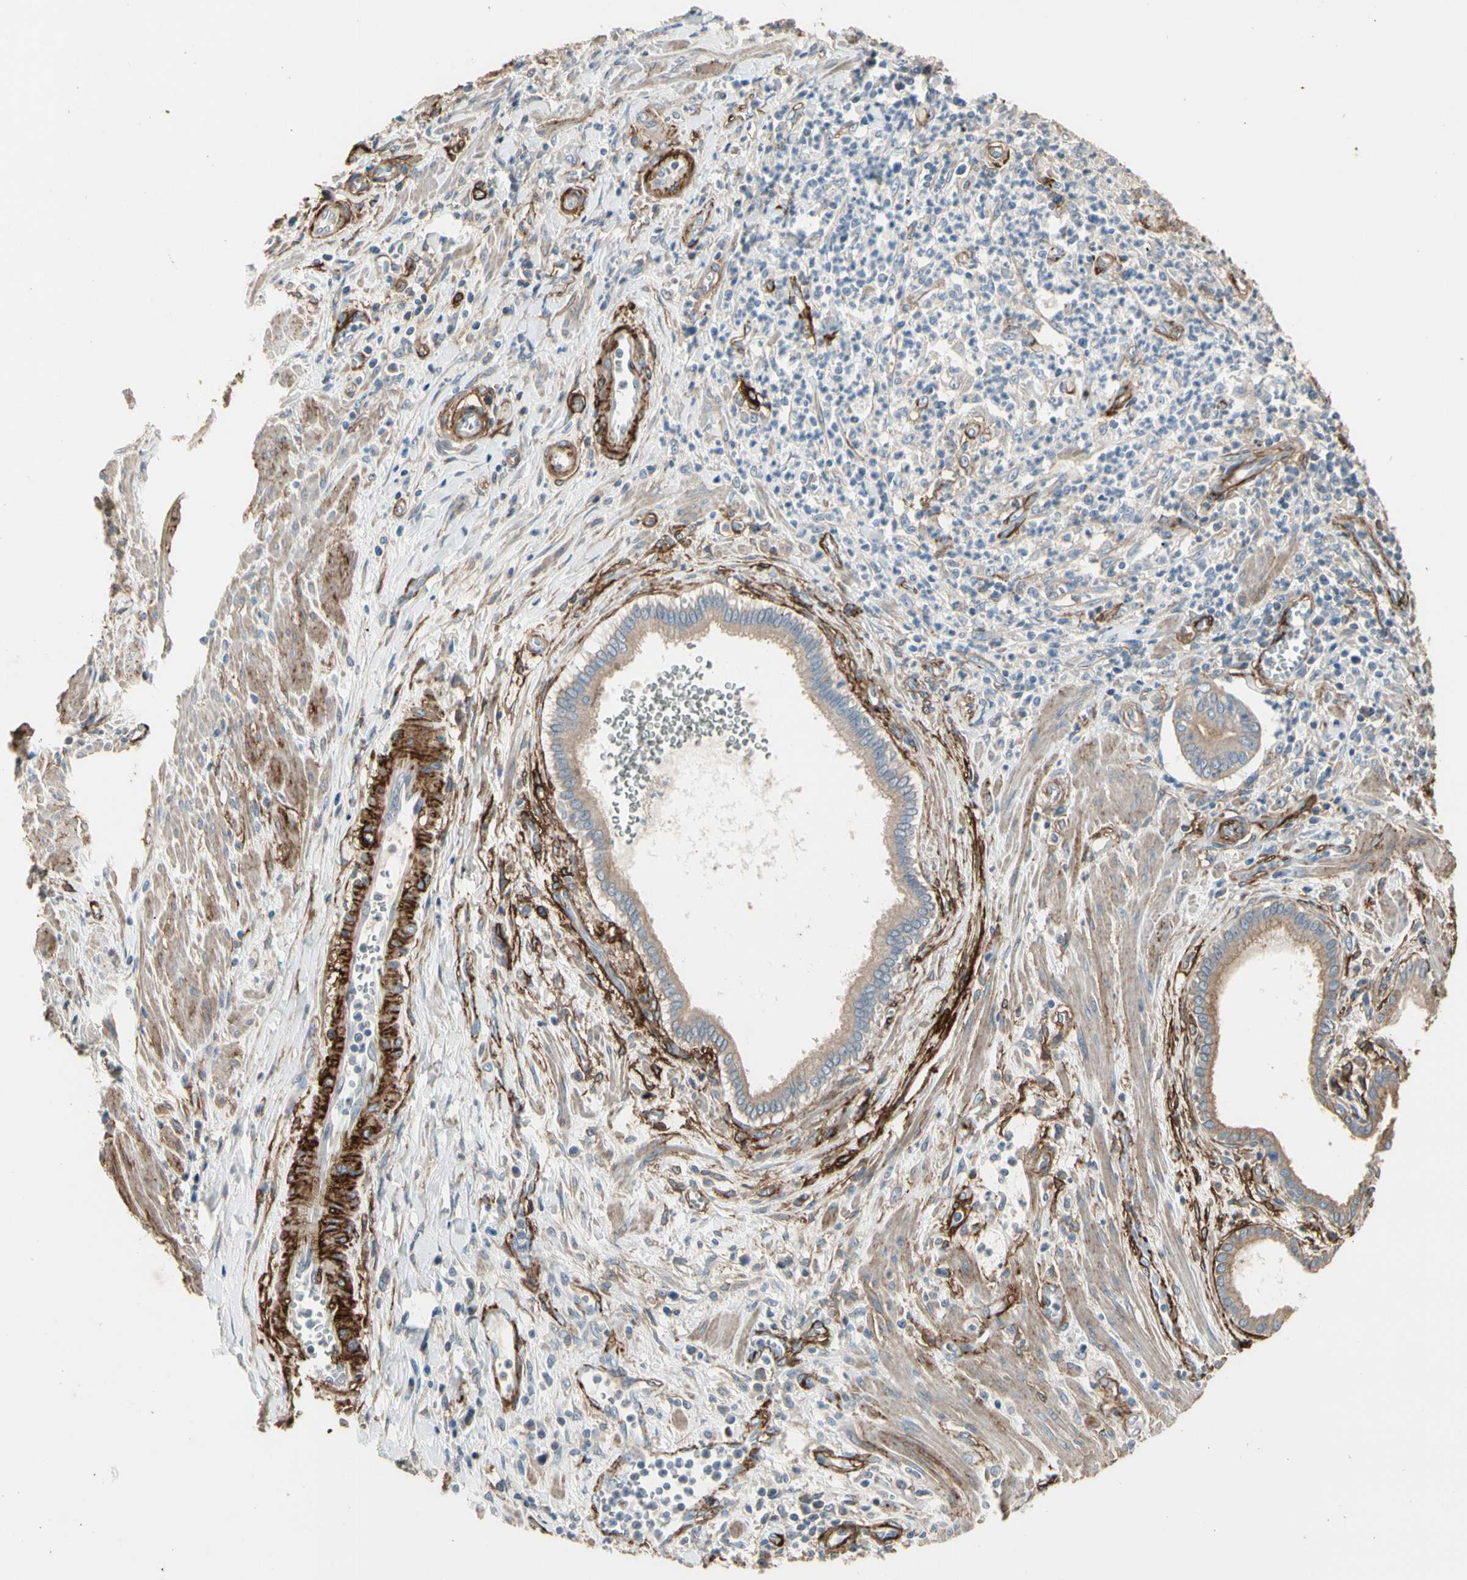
{"staining": {"intensity": "weak", "quantity": ">75%", "location": "cytoplasmic/membranous"}, "tissue": "pancreatic cancer", "cell_type": "Tumor cells", "image_type": "cancer", "snomed": [{"axis": "morphology", "description": "Normal tissue, NOS"}, {"axis": "topography", "description": "Lymph node"}], "caption": "Immunohistochemistry (IHC) histopathology image of neoplastic tissue: human pancreatic cancer stained using IHC exhibits low levels of weak protein expression localized specifically in the cytoplasmic/membranous of tumor cells, appearing as a cytoplasmic/membranous brown color.", "gene": "SUSD2", "patient": {"sex": "male", "age": 50}}